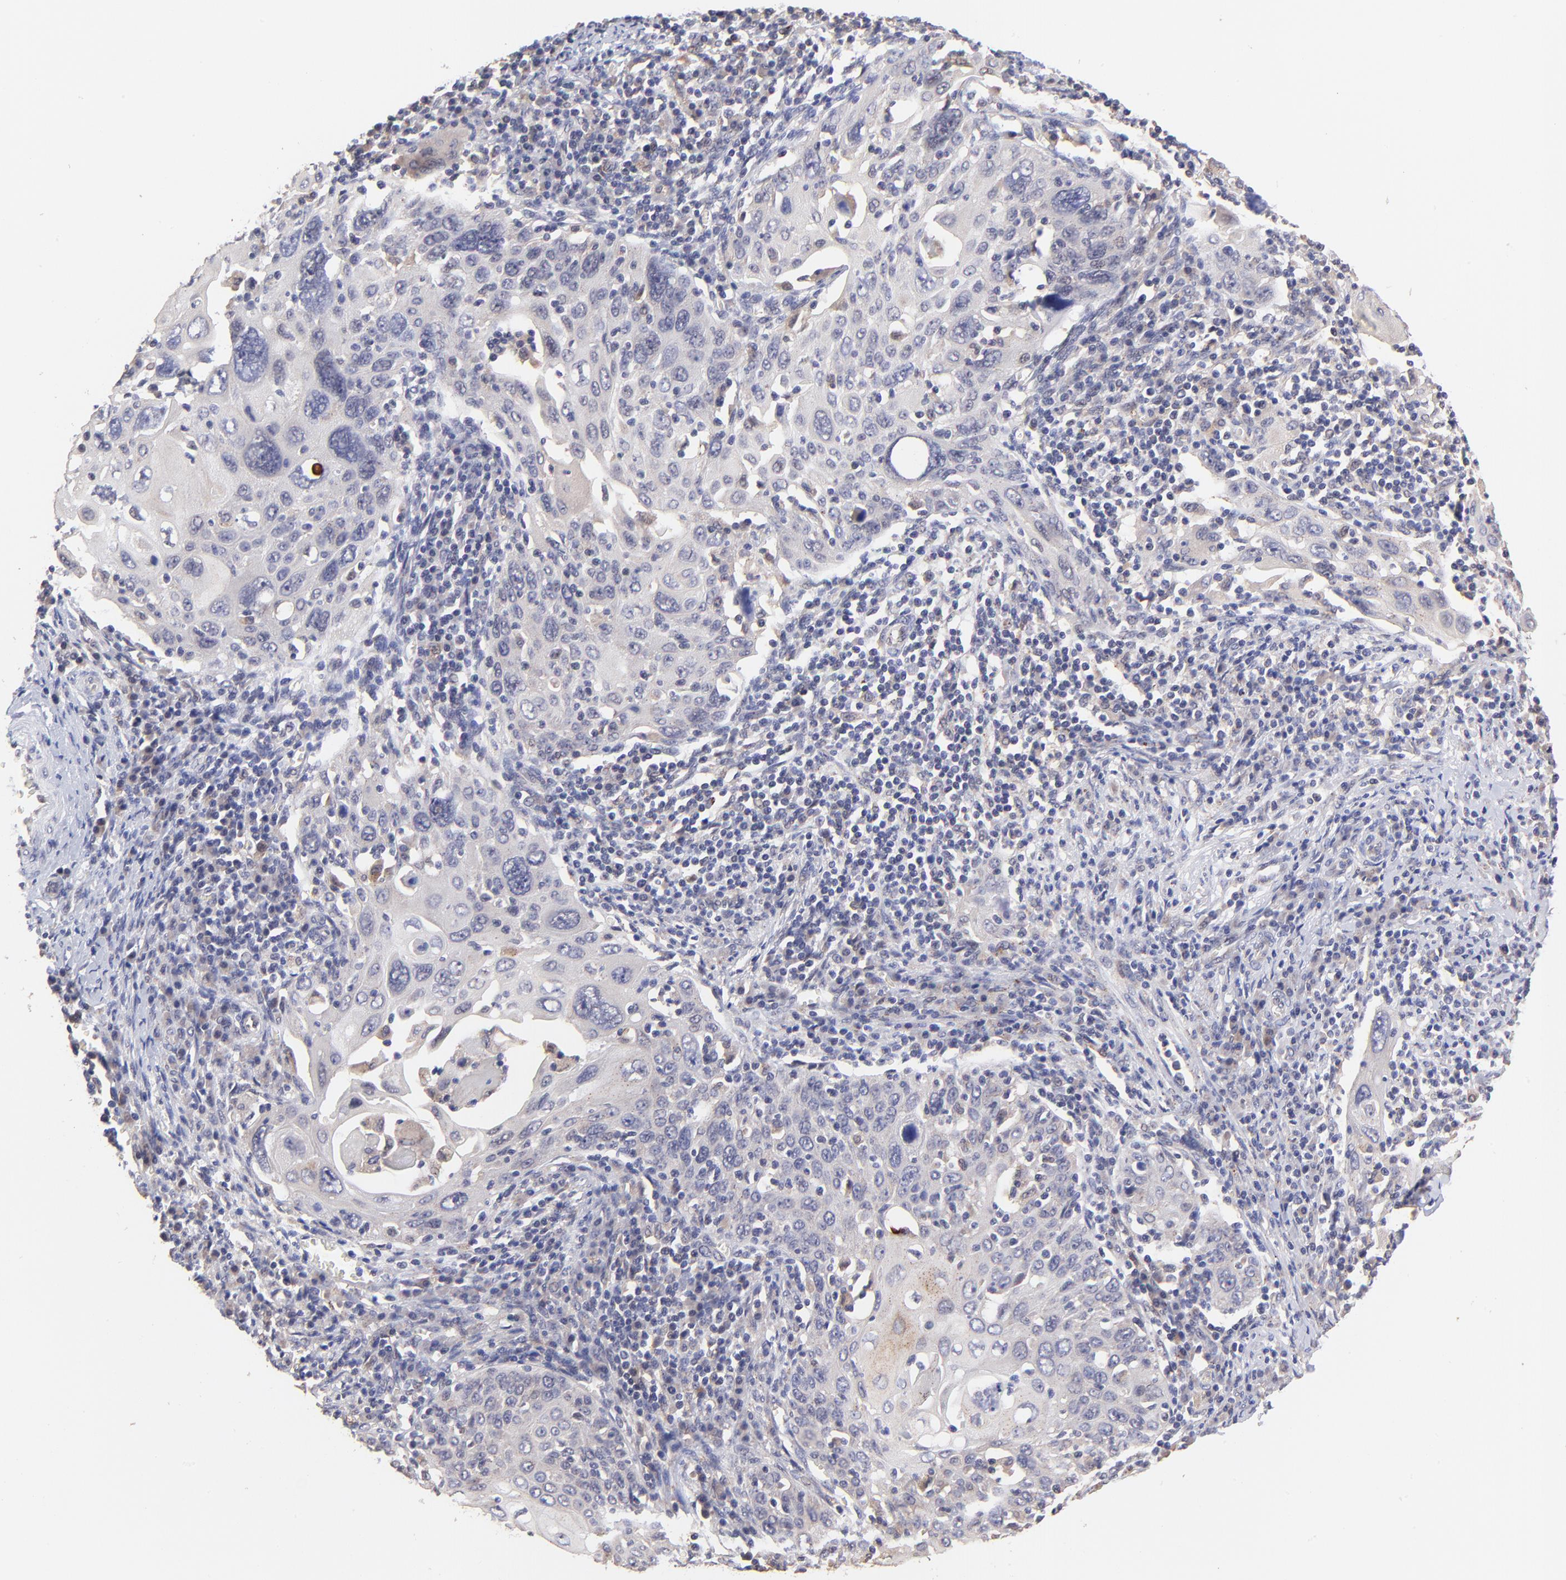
{"staining": {"intensity": "weak", "quantity": "<25%", "location": "cytoplasmic/membranous"}, "tissue": "cervical cancer", "cell_type": "Tumor cells", "image_type": "cancer", "snomed": [{"axis": "morphology", "description": "Squamous cell carcinoma, NOS"}, {"axis": "topography", "description": "Cervix"}], "caption": "IHC photomicrograph of human cervical cancer stained for a protein (brown), which demonstrates no positivity in tumor cells.", "gene": "ZNF747", "patient": {"sex": "female", "age": 54}}